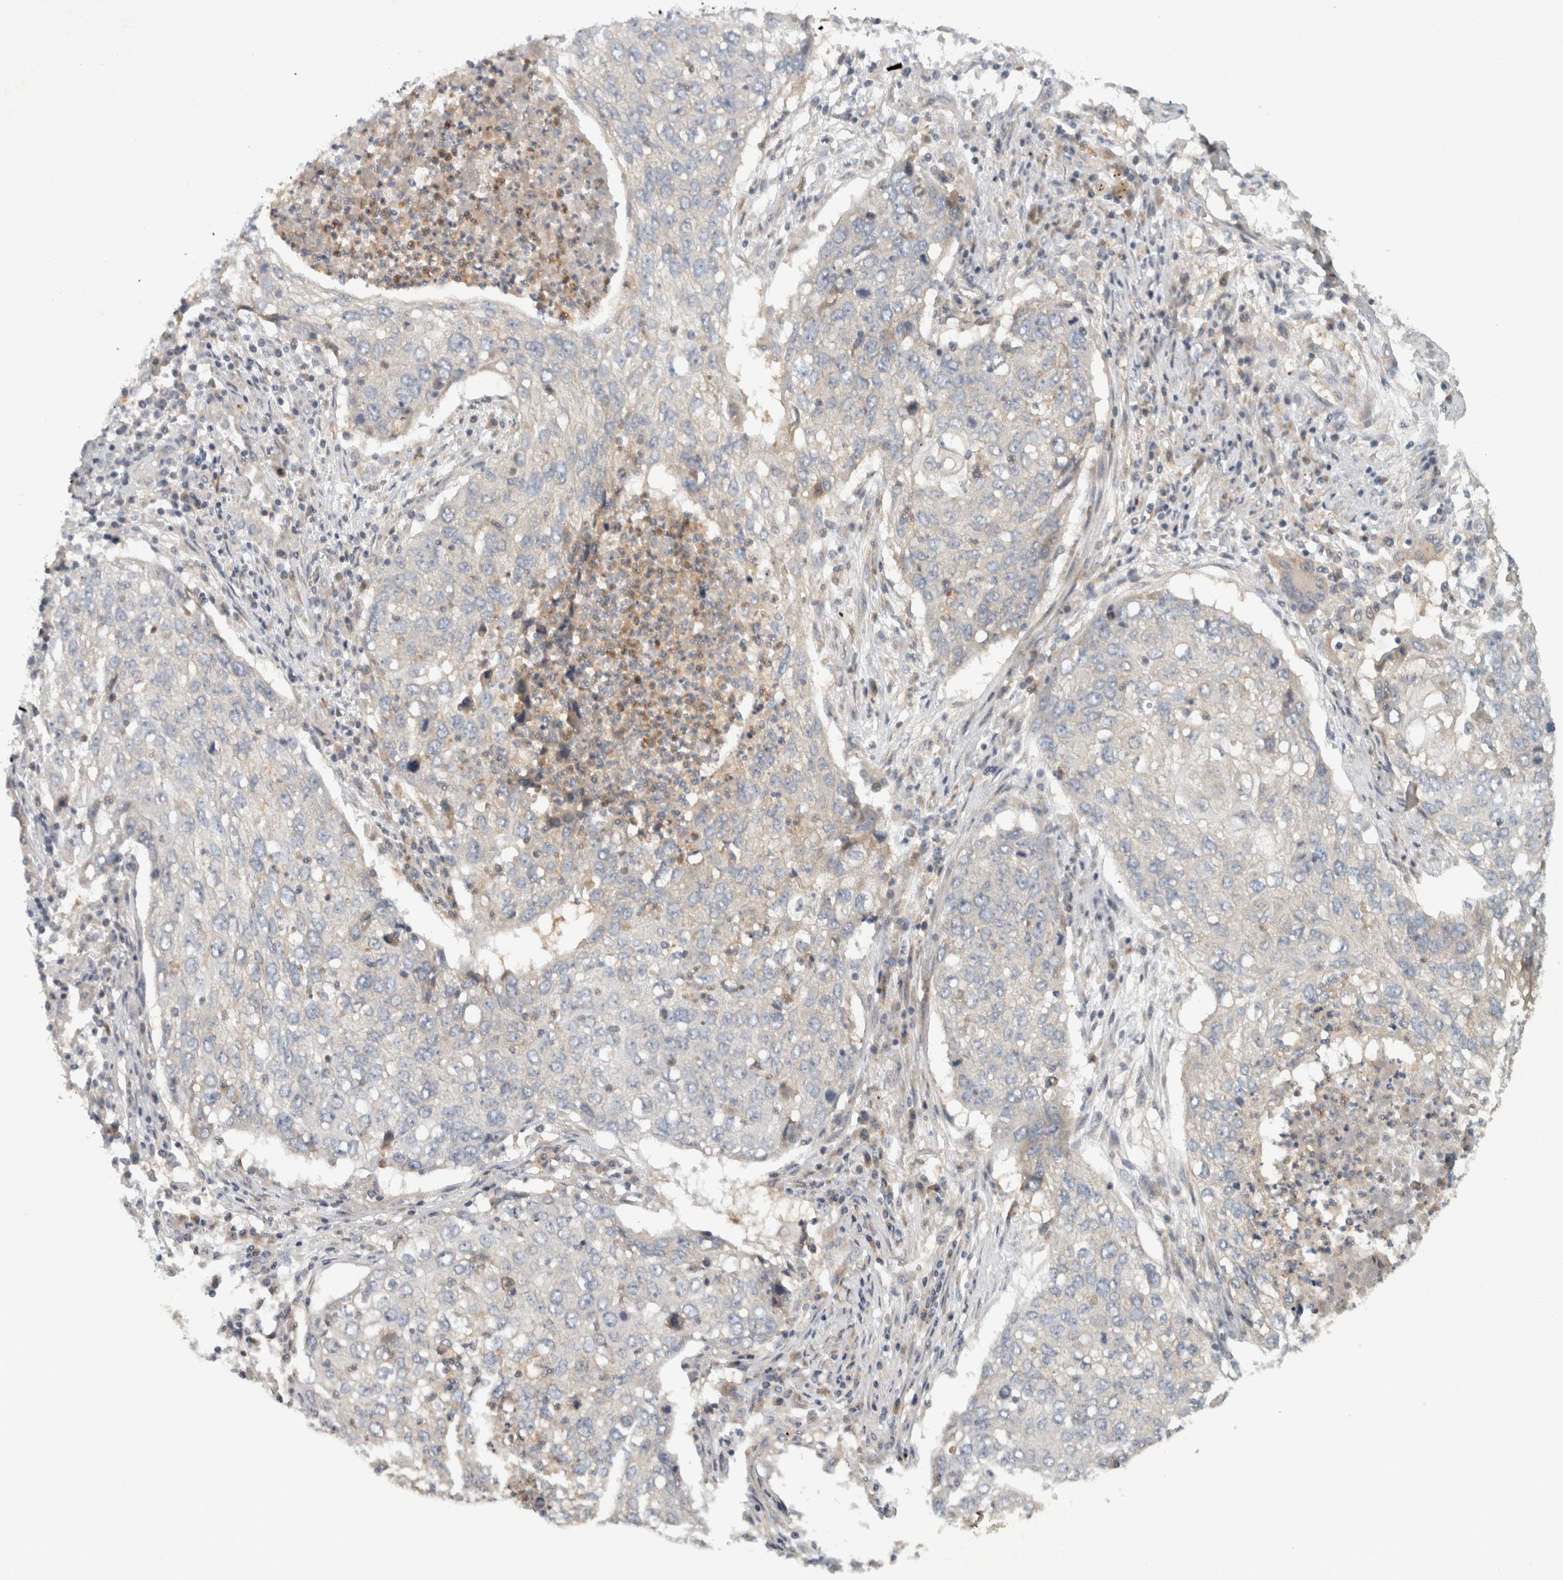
{"staining": {"intensity": "negative", "quantity": "none", "location": "none"}, "tissue": "lung cancer", "cell_type": "Tumor cells", "image_type": "cancer", "snomed": [{"axis": "morphology", "description": "Squamous cell carcinoma, NOS"}, {"axis": "topography", "description": "Lung"}], "caption": "Human lung cancer (squamous cell carcinoma) stained for a protein using immunohistochemistry demonstrates no staining in tumor cells.", "gene": "VEPH1", "patient": {"sex": "female", "age": 63}}